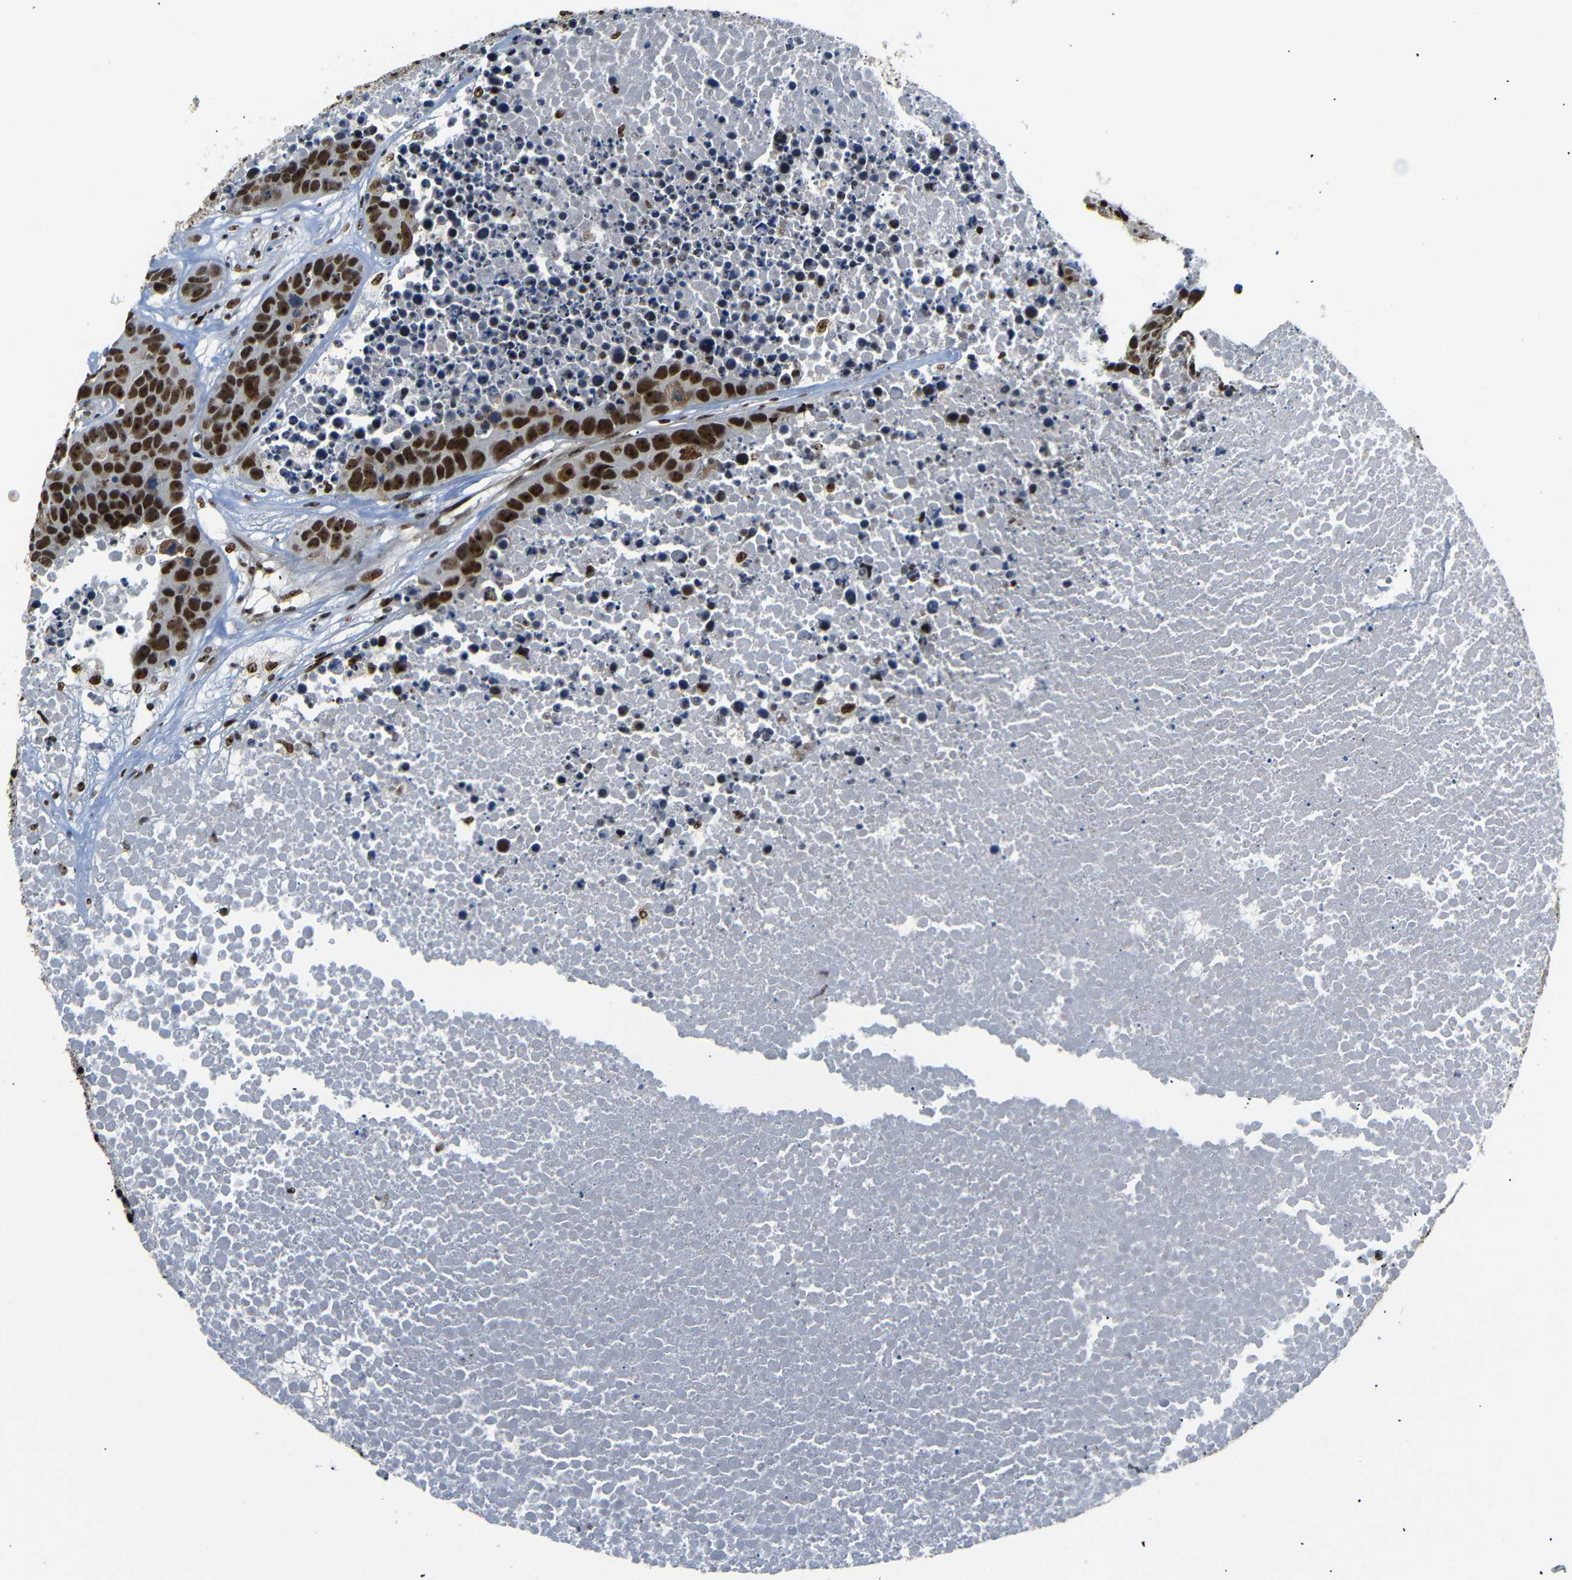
{"staining": {"intensity": "strong", "quantity": ">75%", "location": "nuclear"}, "tissue": "carcinoid", "cell_type": "Tumor cells", "image_type": "cancer", "snomed": [{"axis": "morphology", "description": "Carcinoid, malignant, NOS"}, {"axis": "topography", "description": "Lung"}], "caption": "Tumor cells reveal strong nuclear expression in approximately >75% of cells in carcinoid. Using DAB (brown) and hematoxylin (blue) stains, captured at high magnification using brightfield microscopy.", "gene": "SETDB2", "patient": {"sex": "male", "age": 60}}